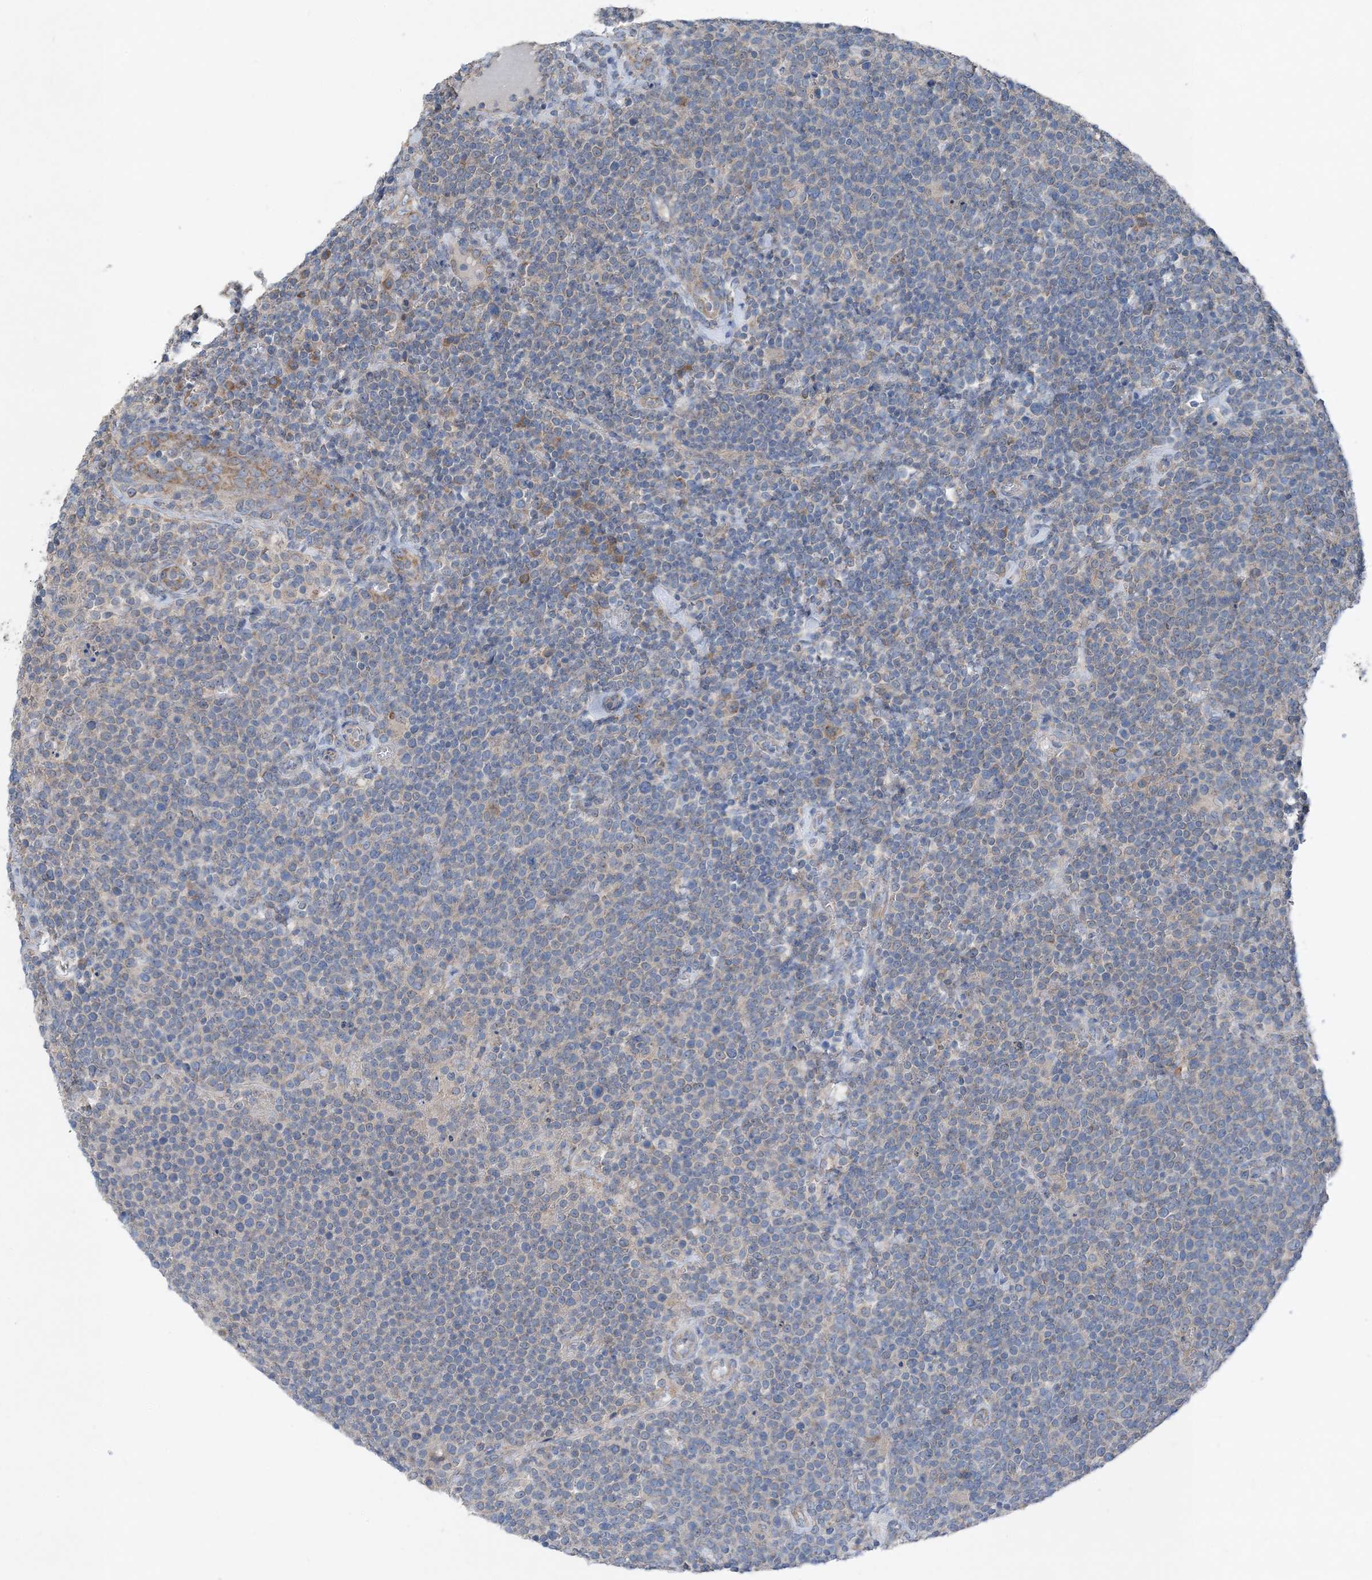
{"staining": {"intensity": "negative", "quantity": "none", "location": "none"}, "tissue": "lymphoma", "cell_type": "Tumor cells", "image_type": "cancer", "snomed": [{"axis": "morphology", "description": "Malignant lymphoma, non-Hodgkin's type, High grade"}, {"axis": "topography", "description": "Lymph node"}], "caption": "An image of human malignant lymphoma, non-Hodgkin's type (high-grade) is negative for staining in tumor cells.", "gene": "DHX30", "patient": {"sex": "male", "age": 61}}